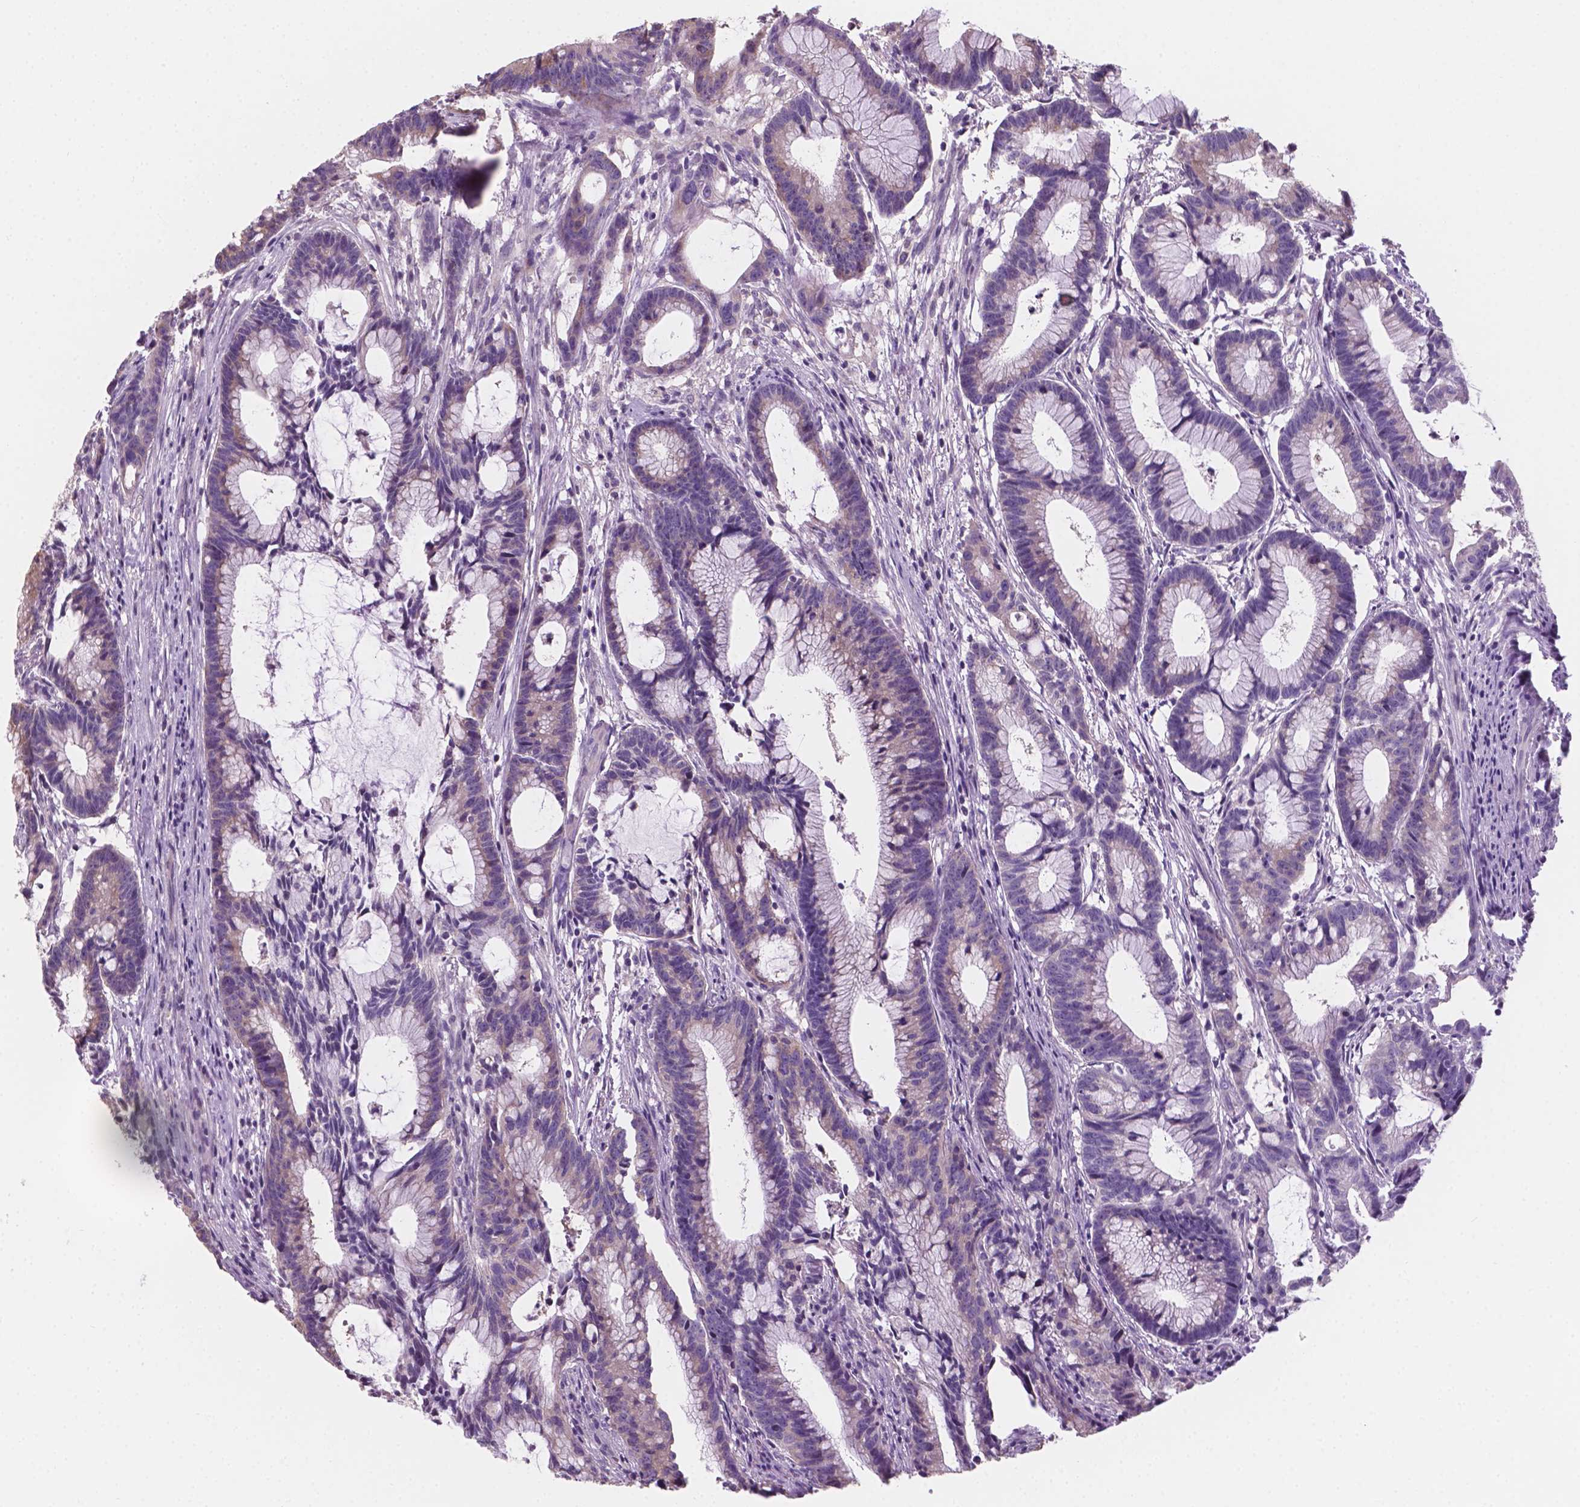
{"staining": {"intensity": "weak", "quantity": "<25%", "location": "cytoplasmic/membranous"}, "tissue": "colorectal cancer", "cell_type": "Tumor cells", "image_type": "cancer", "snomed": [{"axis": "morphology", "description": "Adenocarcinoma, NOS"}, {"axis": "topography", "description": "Colon"}], "caption": "An image of human adenocarcinoma (colorectal) is negative for staining in tumor cells. The staining was performed using DAB to visualize the protein expression in brown, while the nuclei were stained in blue with hematoxylin (Magnification: 20x).", "gene": "SBSN", "patient": {"sex": "female", "age": 78}}